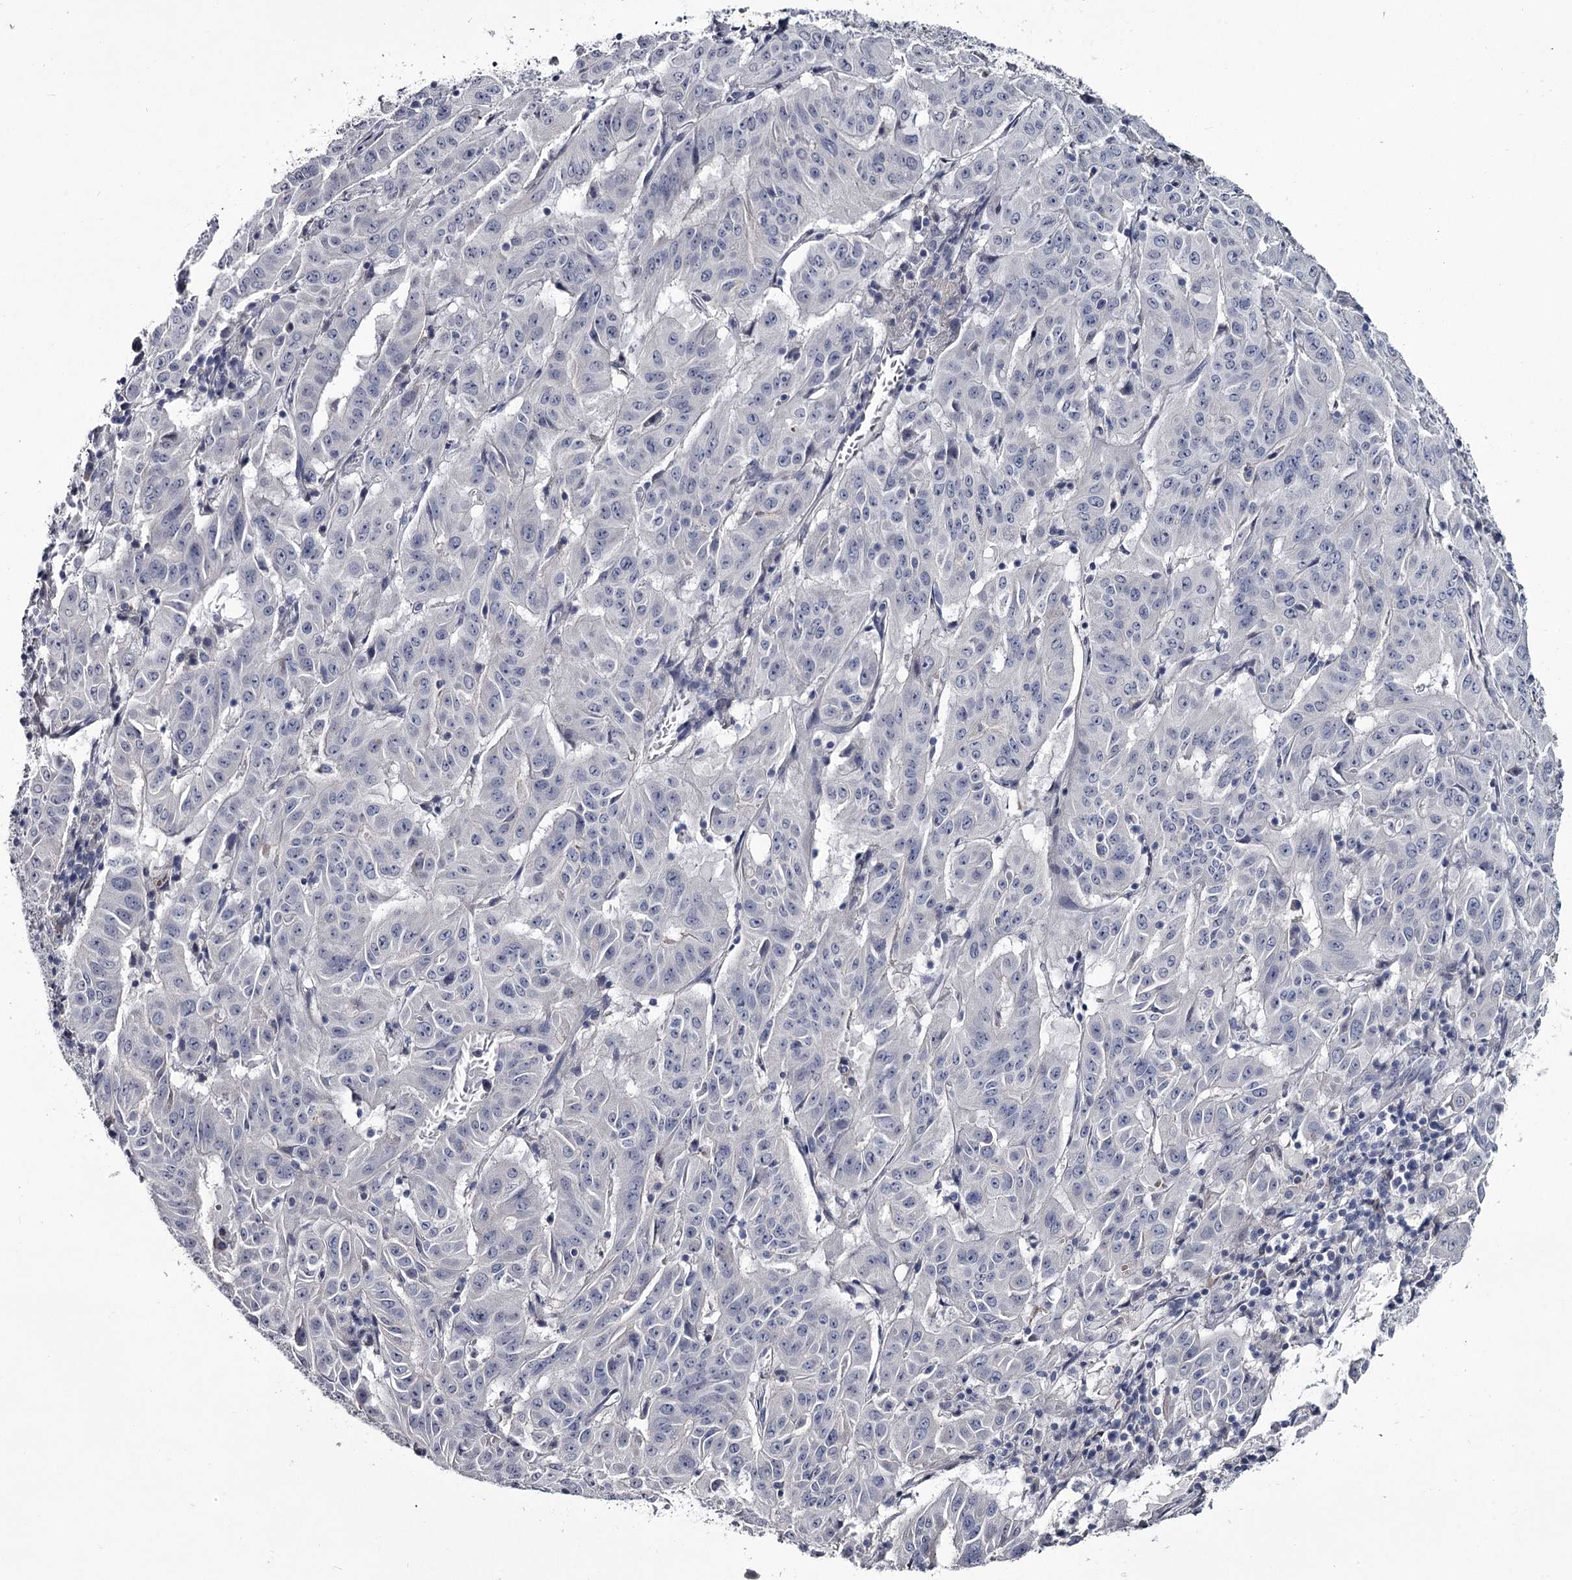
{"staining": {"intensity": "negative", "quantity": "none", "location": "none"}, "tissue": "pancreatic cancer", "cell_type": "Tumor cells", "image_type": "cancer", "snomed": [{"axis": "morphology", "description": "Adenocarcinoma, NOS"}, {"axis": "topography", "description": "Pancreas"}], "caption": "Tumor cells show no significant positivity in pancreatic cancer.", "gene": "DAO", "patient": {"sex": "male", "age": 63}}